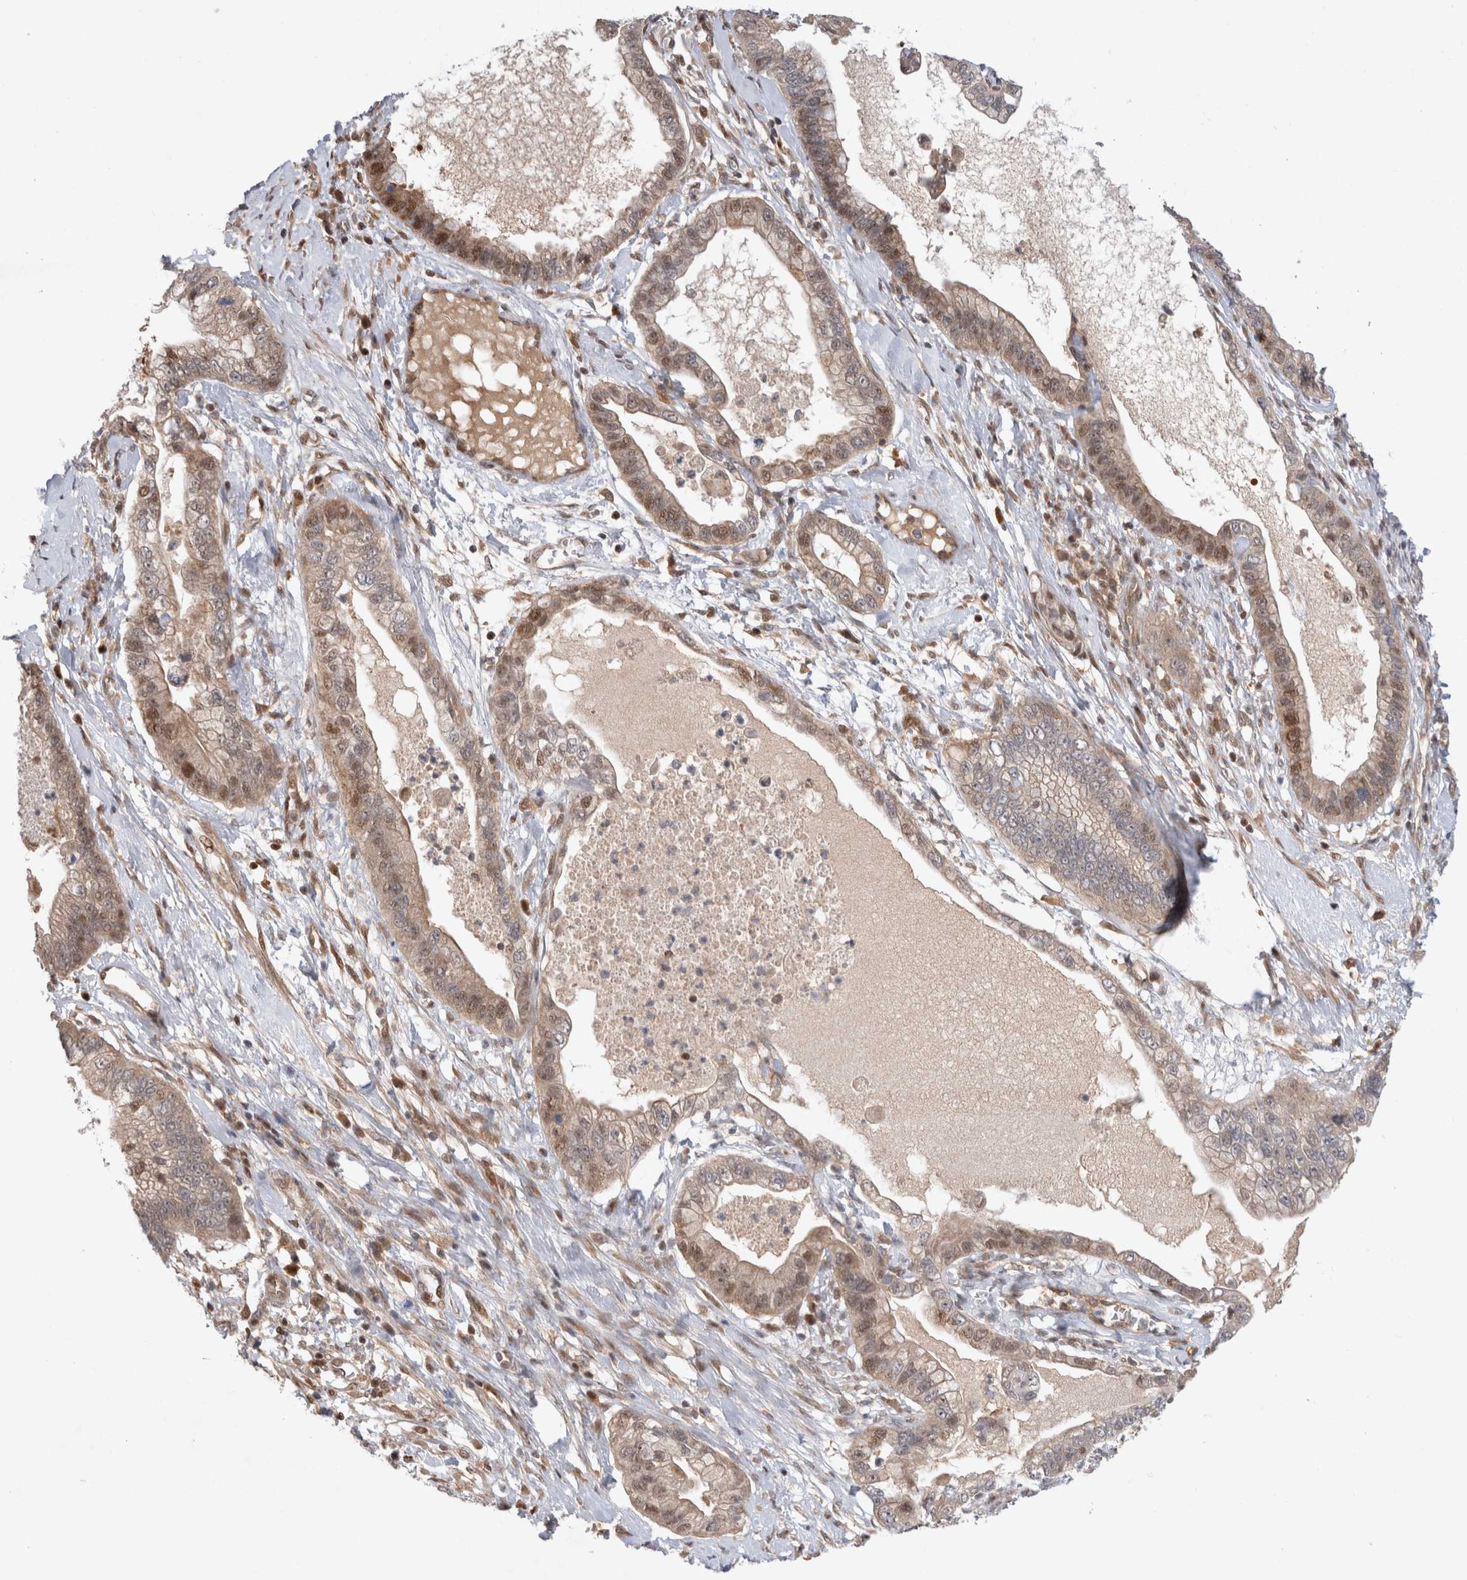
{"staining": {"intensity": "weak", "quantity": ">75%", "location": "cytoplasmic/membranous,nuclear"}, "tissue": "cervical cancer", "cell_type": "Tumor cells", "image_type": "cancer", "snomed": [{"axis": "morphology", "description": "Adenocarcinoma, NOS"}, {"axis": "topography", "description": "Cervix"}], "caption": "Brown immunohistochemical staining in cervical cancer (adenocarcinoma) exhibits weak cytoplasmic/membranous and nuclear staining in approximately >75% of tumor cells.", "gene": "HTT", "patient": {"sex": "female", "age": 44}}